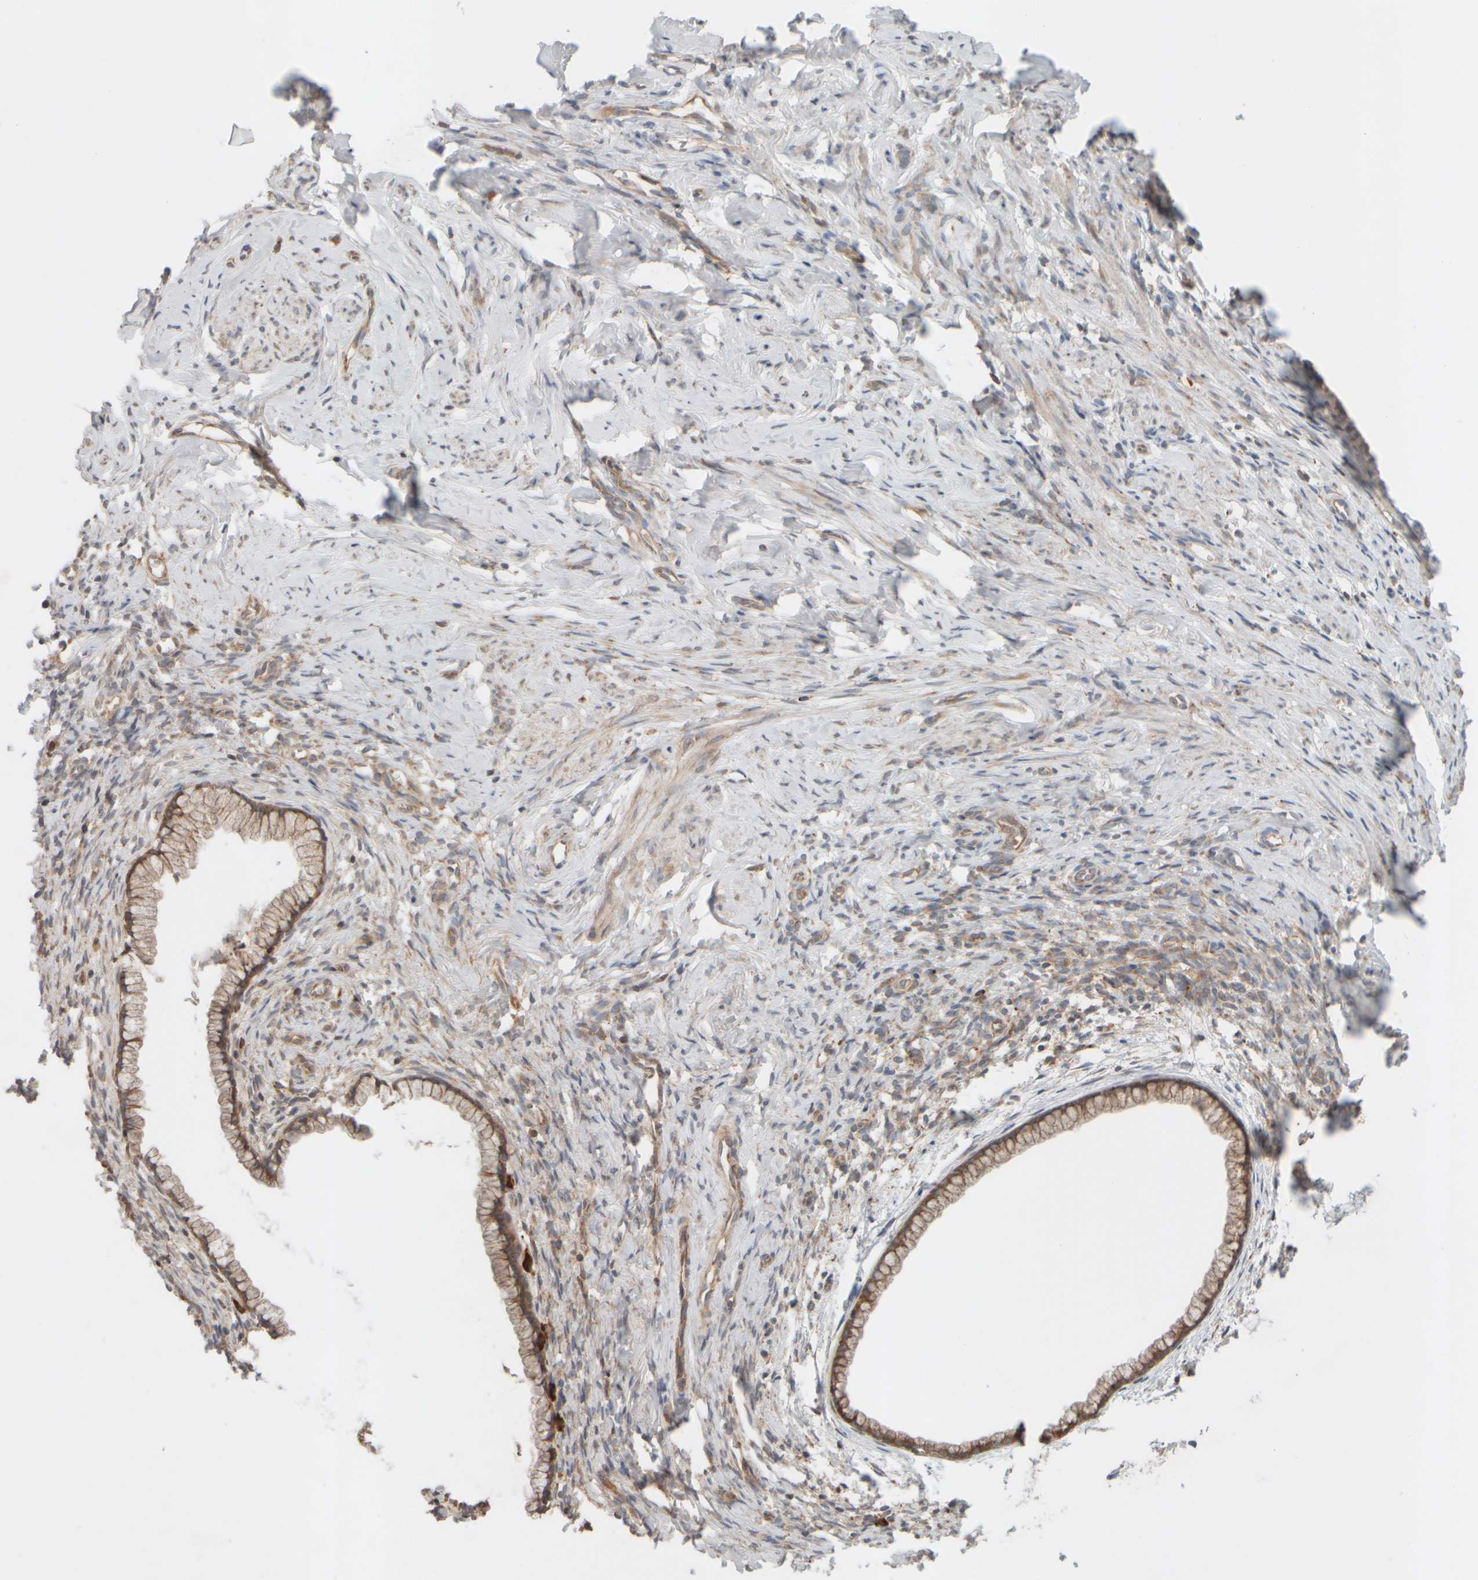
{"staining": {"intensity": "moderate", "quantity": ">75%", "location": "cytoplasmic/membranous"}, "tissue": "cervix", "cell_type": "Glandular cells", "image_type": "normal", "snomed": [{"axis": "morphology", "description": "Normal tissue, NOS"}, {"axis": "topography", "description": "Cervix"}], "caption": "An image of human cervix stained for a protein displays moderate cytoplasmic/membranous brown staining in glandular cells. (DAB (3,3'-diaminobenzidine) IHC, brown staining for protein, blue staining for nuclei).", "gene": "EIF2B3", "patient": {"sex": "female", "age": 75}}